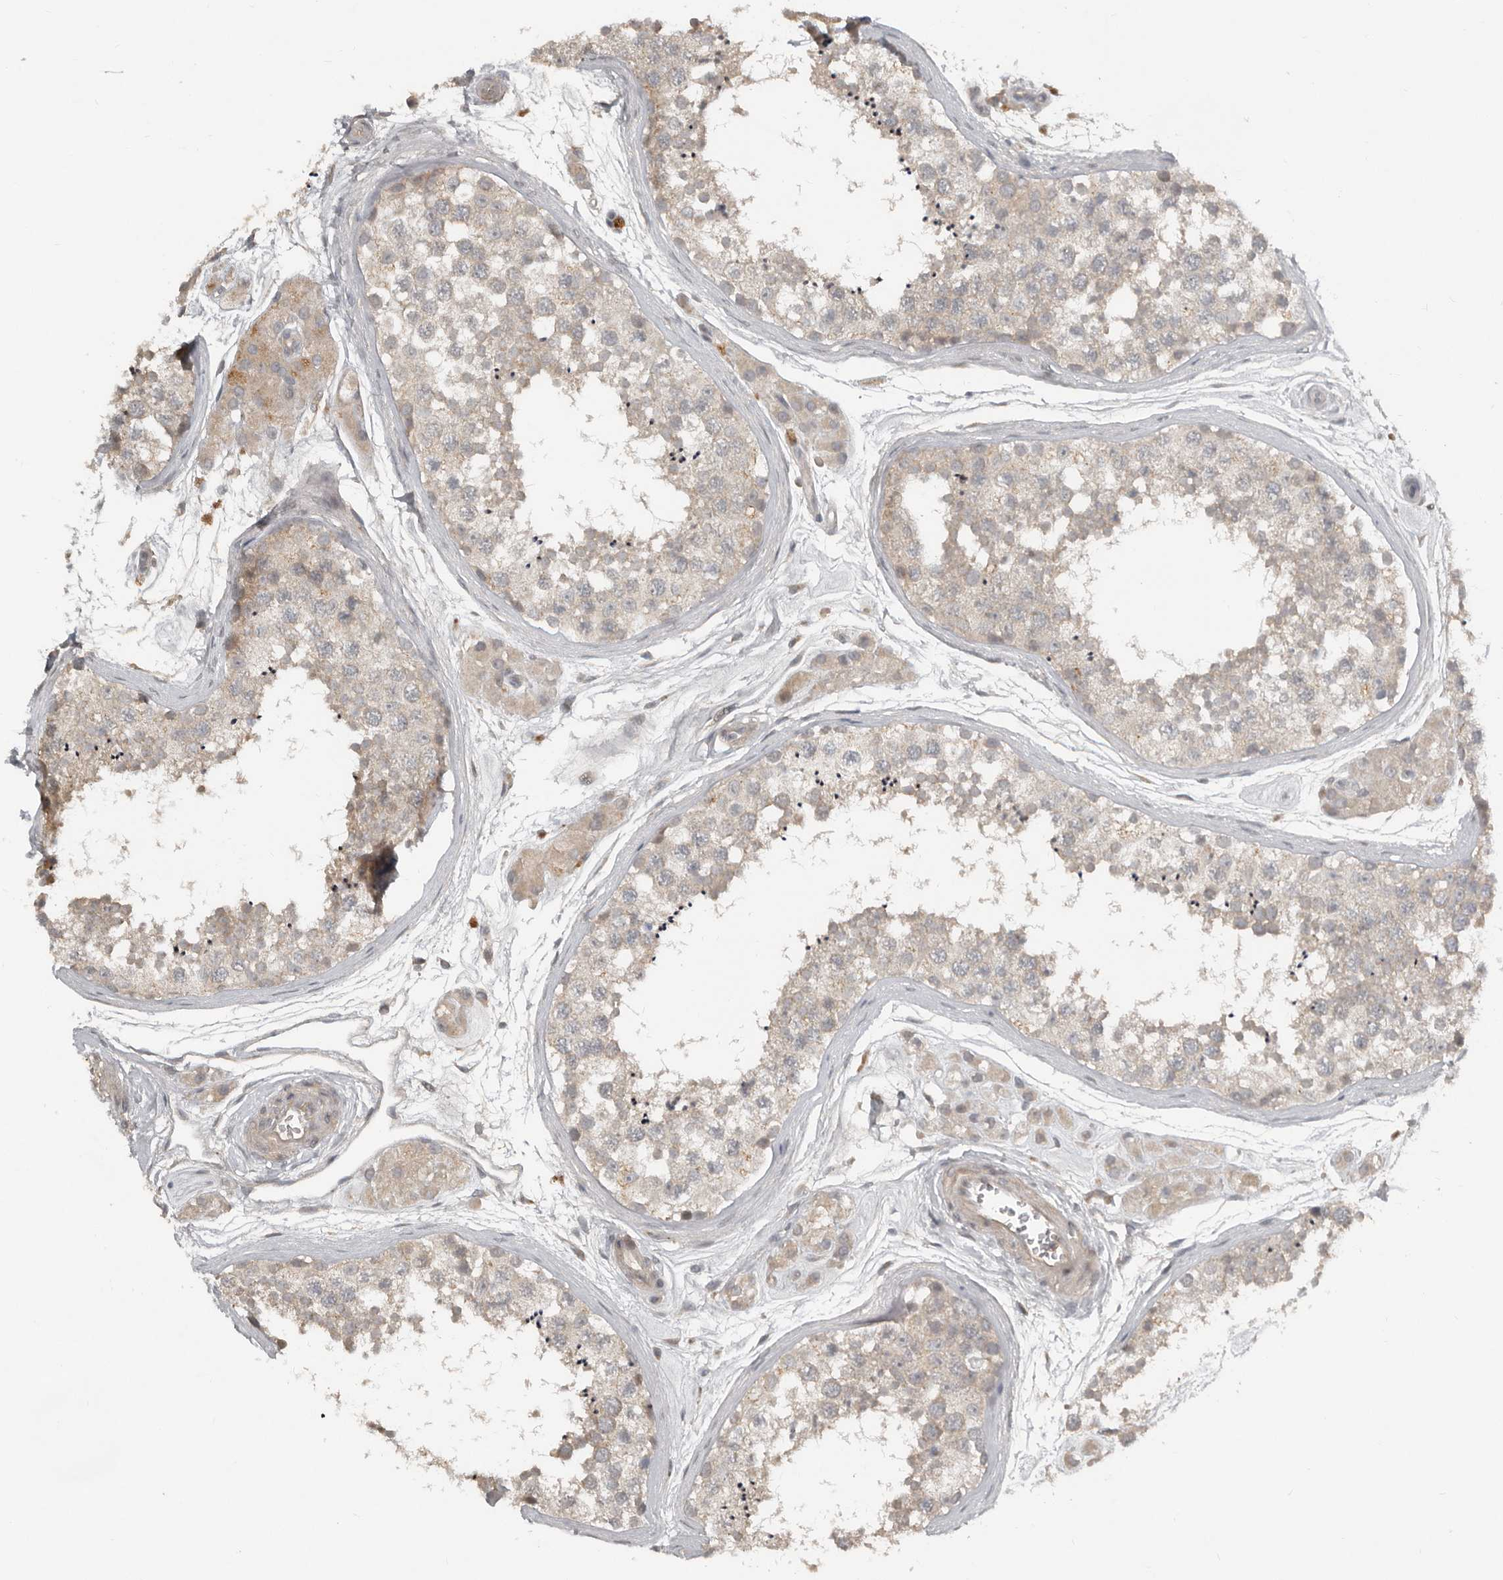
{"staining": {"intensity": "weak", "quantity": "25%-75%", "location": "cytoplasmic/membranous"}, "tissue": "testis", "cell_type": "Cells in seminiferous ducts", "image_type": "normal", "snomed": [{"axis": "morphology", "description": "Normal tissue, NOS"}, {"axis": "topography", "description": "Testis"}], "caption": "Weak cytoplasmic/membranous expression for a protein is seen in approximately 25%-75% of cells in seminiferous ducts of benign testis using IHC.", "gene": "TEAD3", "patient": {"sex": "male", "age": 56}}